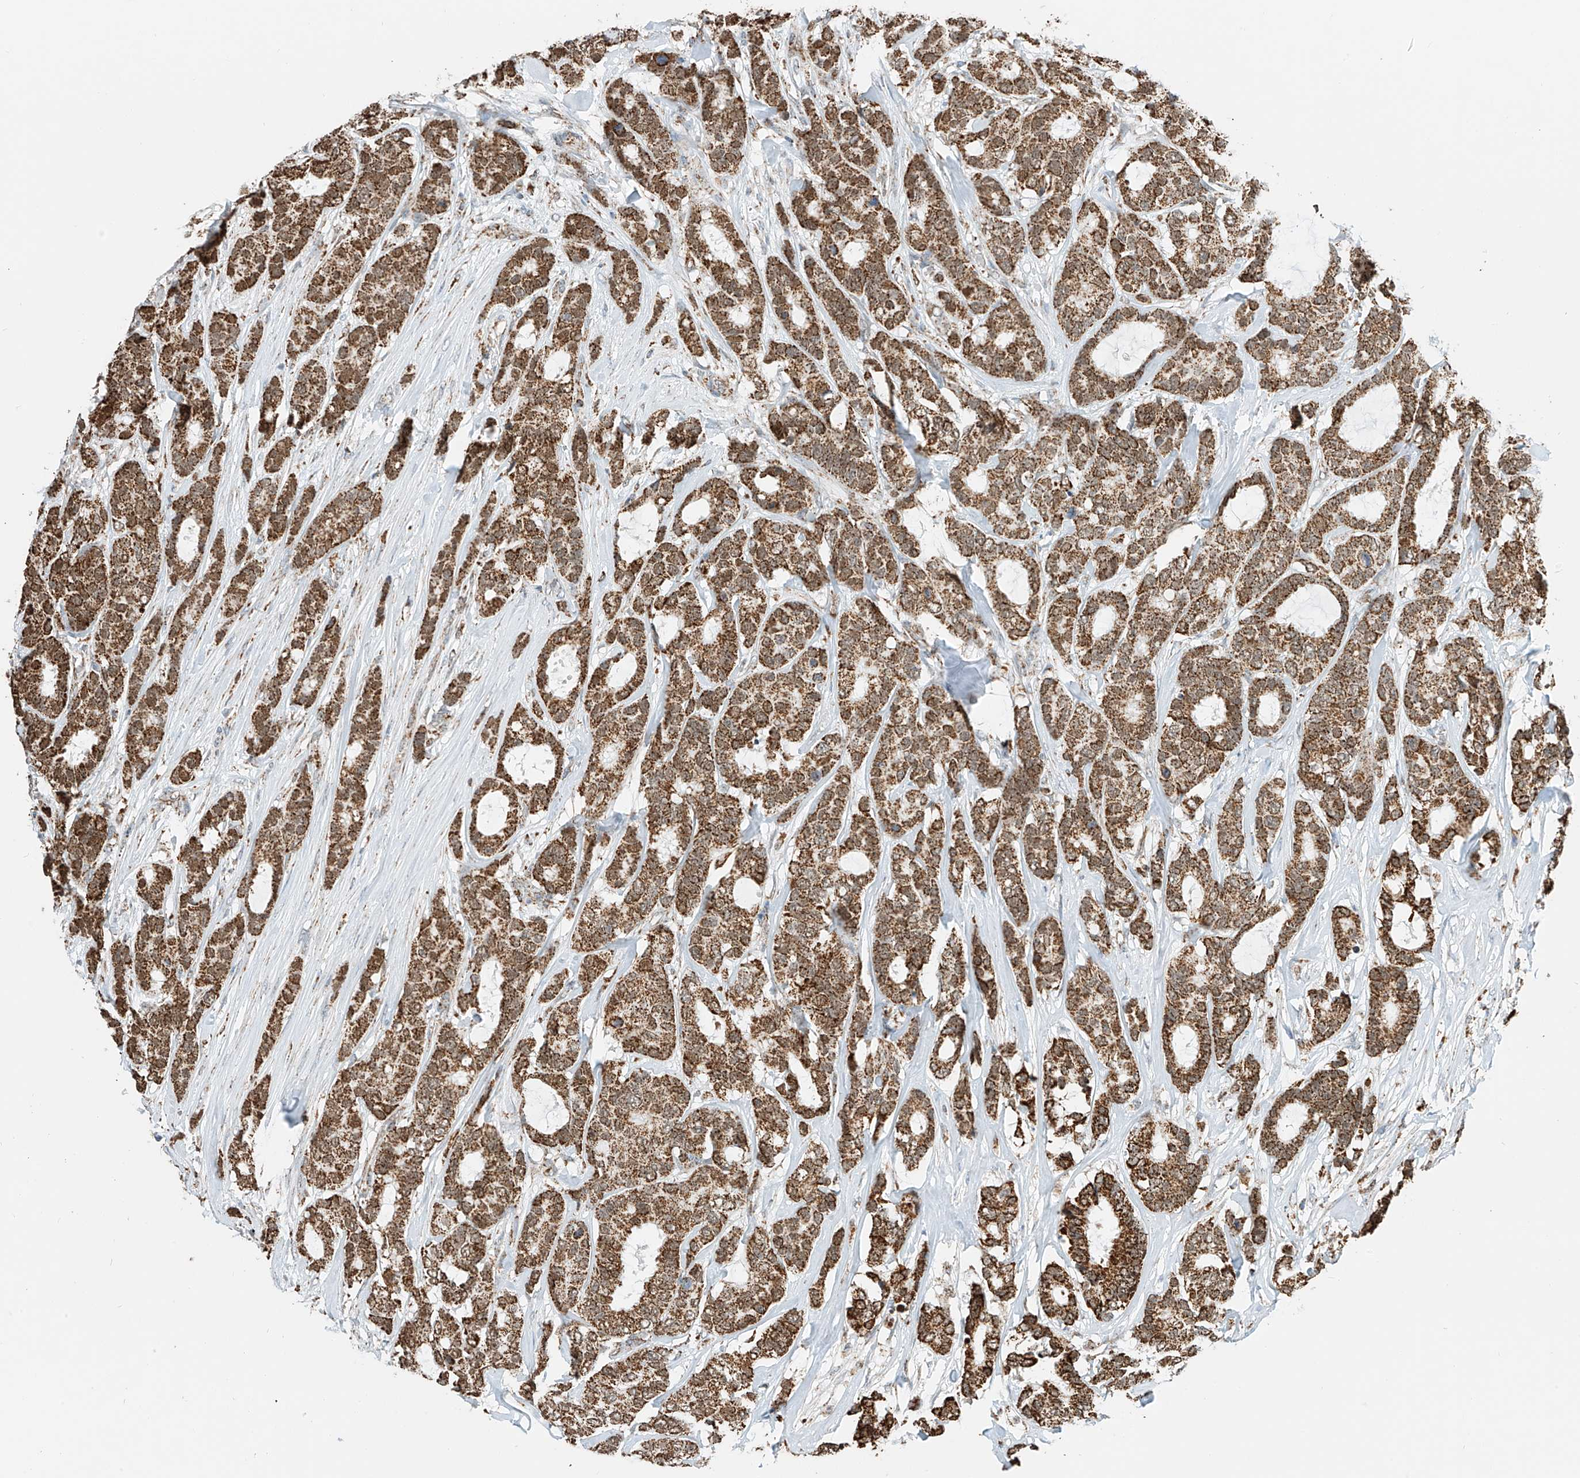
{"staining": {"intensity": "moderate", "quantity": ">75%", "location": "cytoplasmic/membranous"}, "tissue": "breast cancer", "cell_type": "Tumor cells", "image_type": "cancer", "snomed": [{"axis": "morphology", "description": "Duct carcinoma"}, {"axis": "topography", "description": "Breast"}], "caption": "Protein analysis of breast cancer (invasive ductal carcinoma) tissue reveals moderate cytoplasmic/membranous staining in approximately >75% of tumor cells.", "gene": "PPA2", "patient": {"sex": "female", "age": 87}}